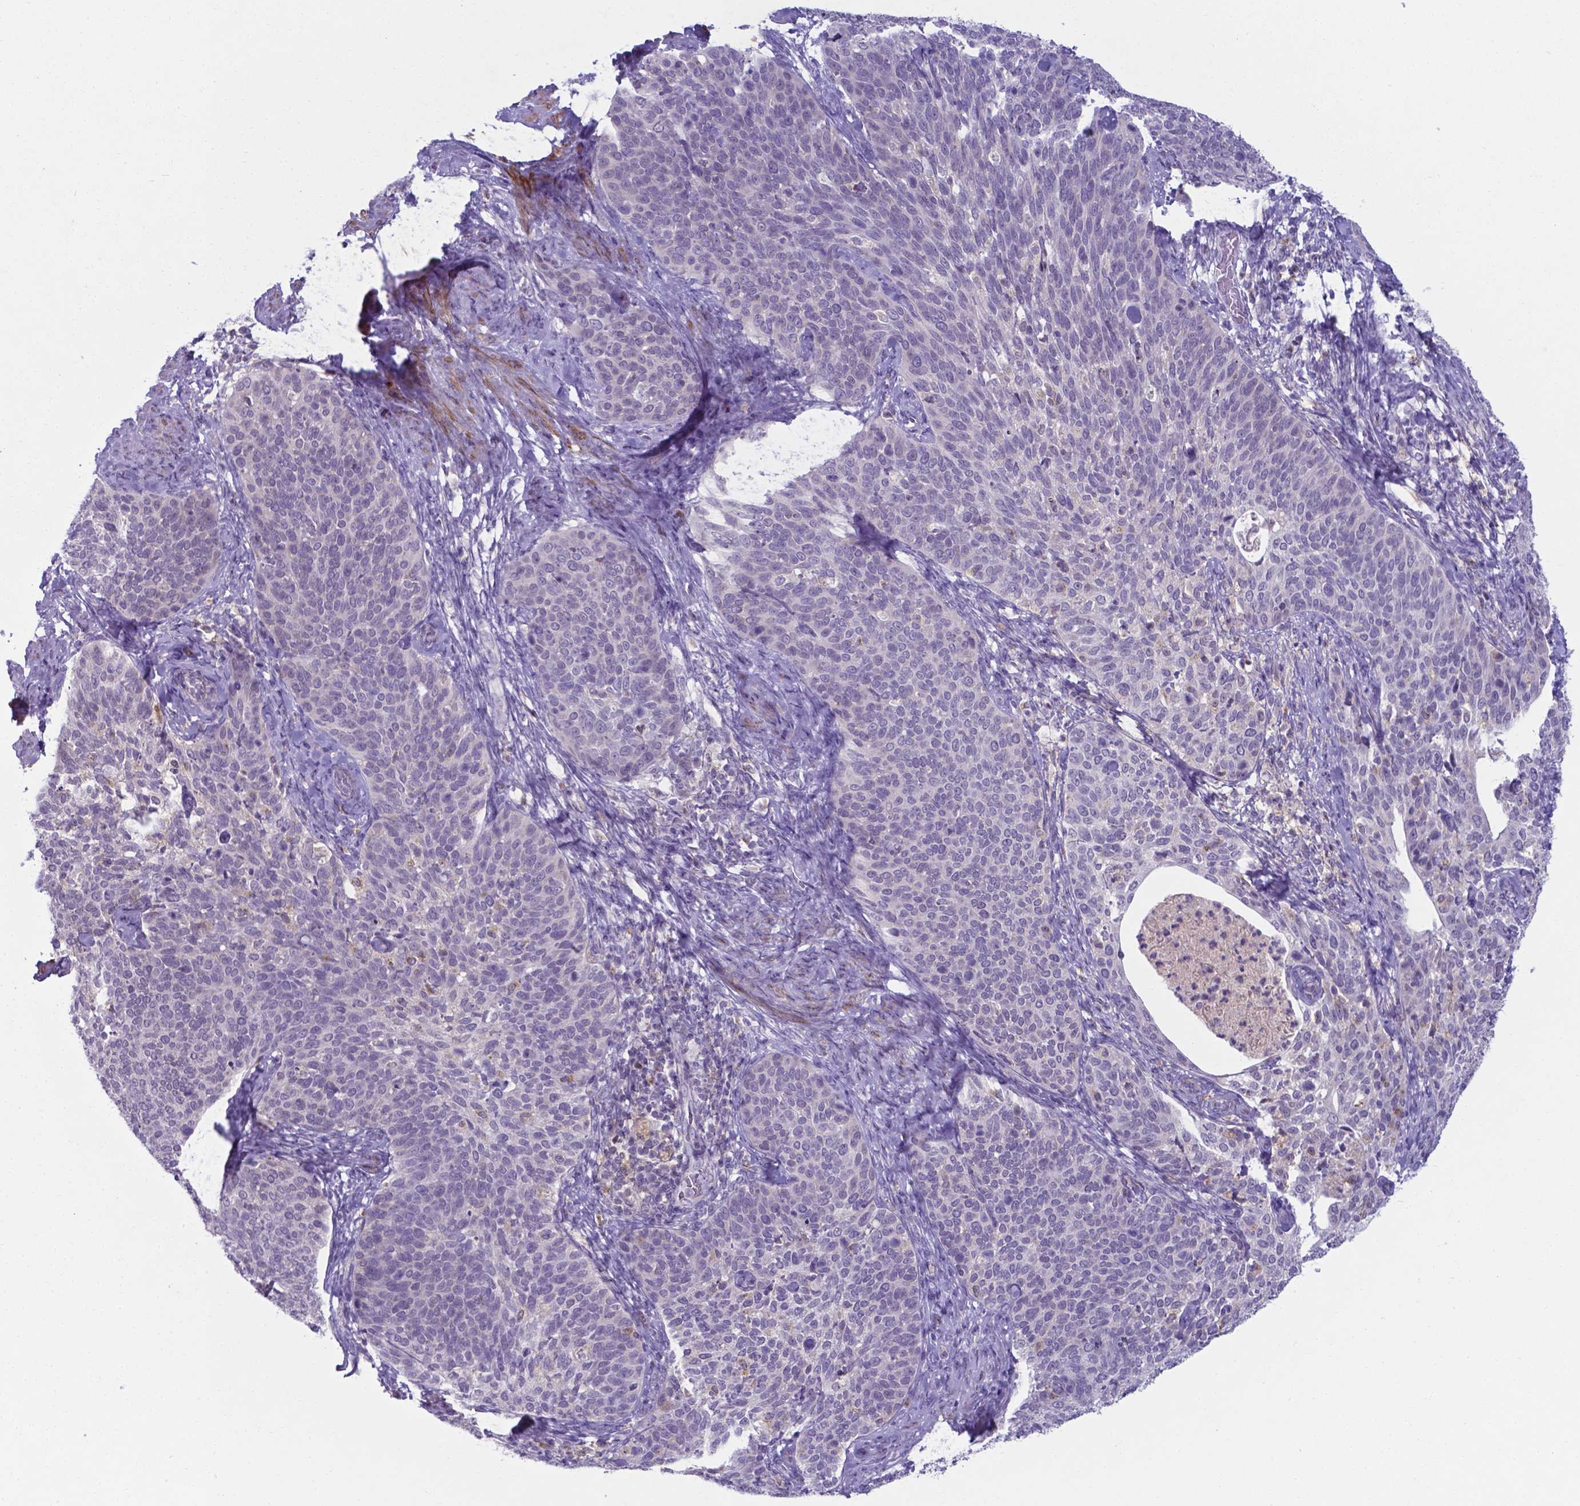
{"staining": {"intensity": "negative", "quantity": "none", "location": "none"}, "tissue": "cervical cancer", "cell_type": "Tumor cells", "image_type": "cancer", "snomed": [{"axis": "morphology", "description": "Squamous cell carcinoma, NOS"}, {"axis": "topography", "description": "Cervix"}], "caption": "Histopathology image shows no significant protein expression in tumor cells of cervical cancer (squamous cell carcinoma).", "gene": "AP5B1", "patient": {"sex": "female", "age": 69}}